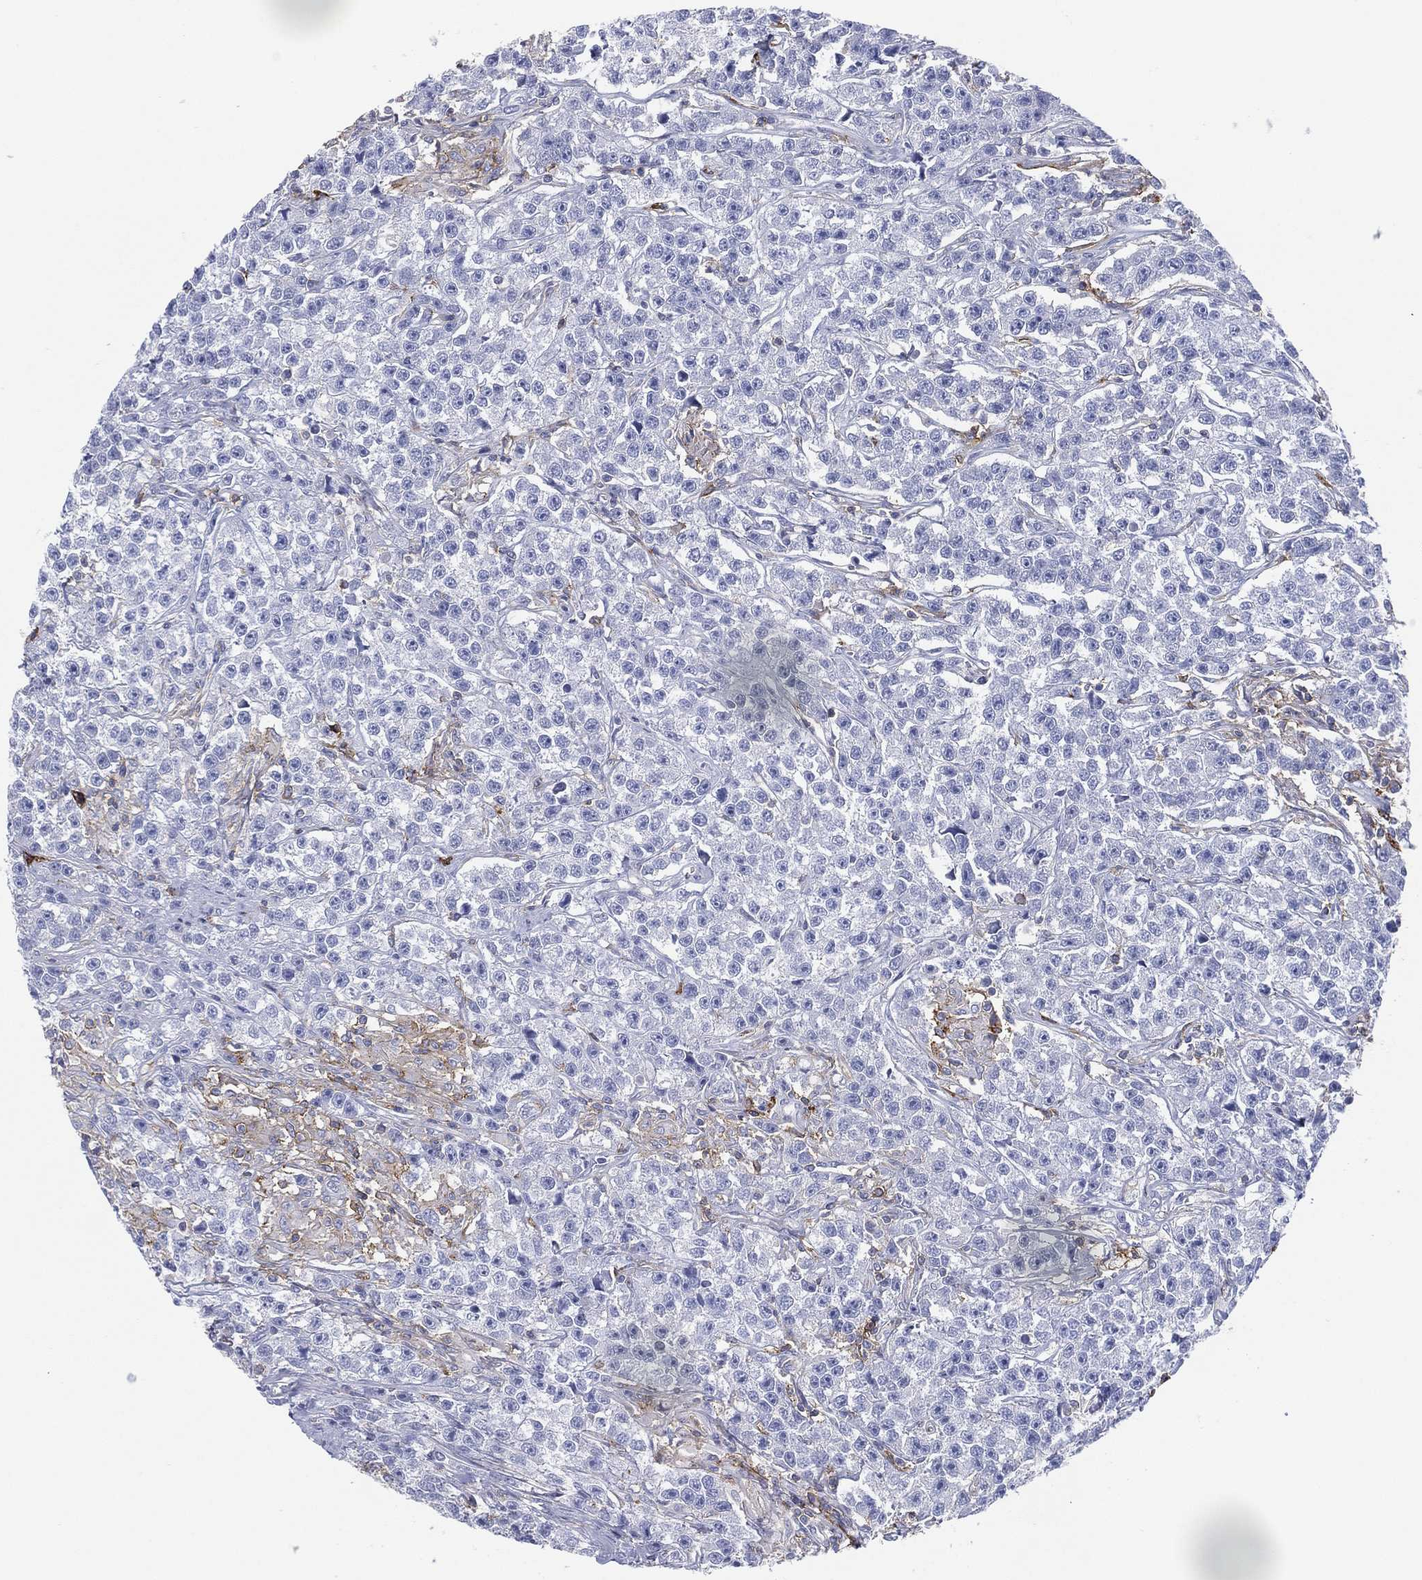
{"staining": {"intensity": "negative", "quantity": "none", "location": "none"}, "tissue": "testis cancer", "cell_type": "Tumor cells", "image_type": "cancer", "snomed": [{"axis": "morphology", "description": "Seminoma, NOS"}, {"axis": "topography", "description": "Testis"}], "caption": "High power microscopy image of an IHC histopathology image of testis cancer, revealing no significant positivity in tumor cells. The staining was performed using DAB to visualize the protein expression in brown, while the nuclei were stained in blue with hematoxylin (Magnification: 20x).", "gene": "SELPLG", "patient": {"sex": "male", "age": 59}}